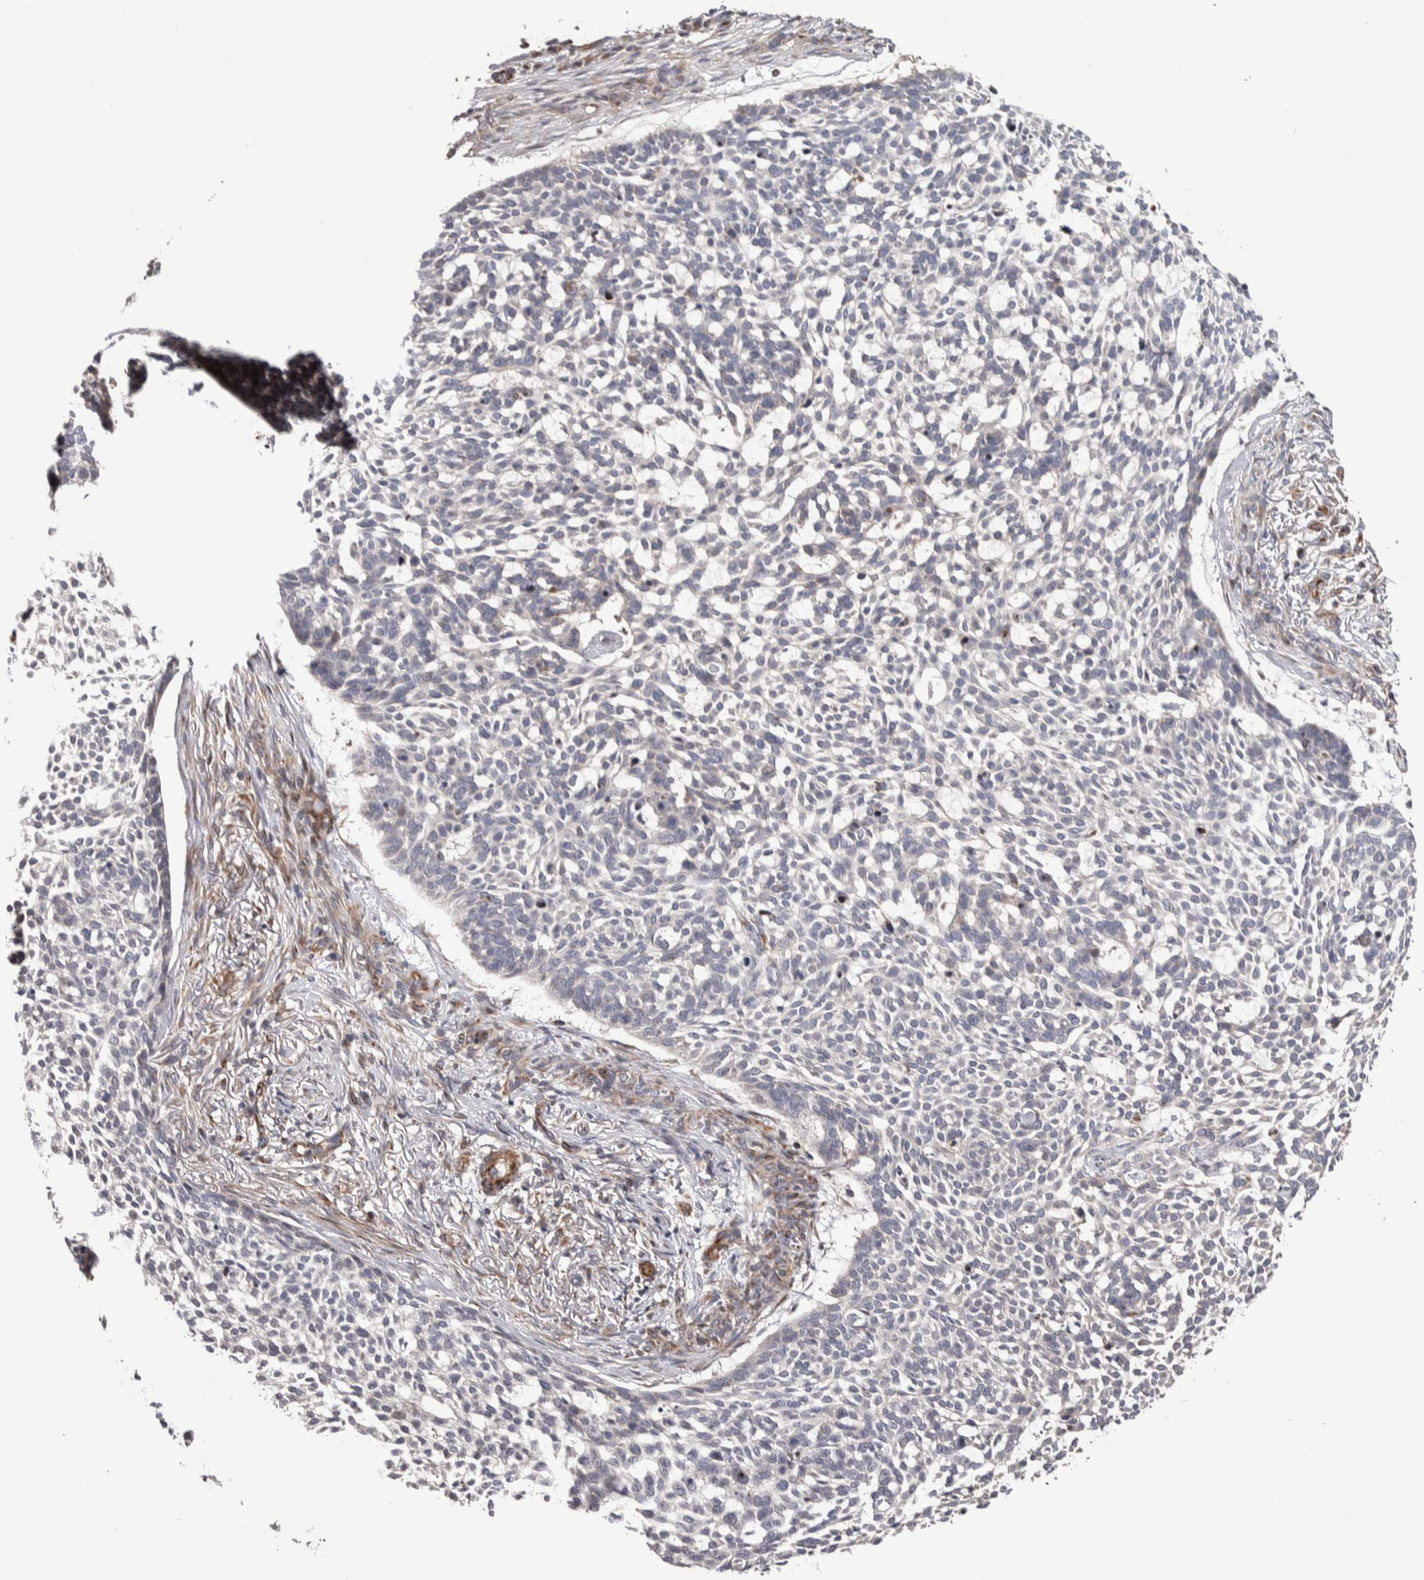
{"staining": {"intensity": "negative", "quantity": "none", "location": "none"}, "tissue": "skin cancer", "cell_type": "Tumor cells", "image_type": "cancer", "snomed": [{"axis": "morphology", "description": "Basal cell carcinoma"}, {"axis": "topography", "description": "Skin"}], "caption": "A photomicrograph of skin basal cell carcinoma stained for a protein exhibits no brown staining in tumor cells. (DAB immunohistochemistry visualized using brightfield microscopy, high magnification).", "gene": "CANT1", "patient": {"sex": "female", "age": 64}}